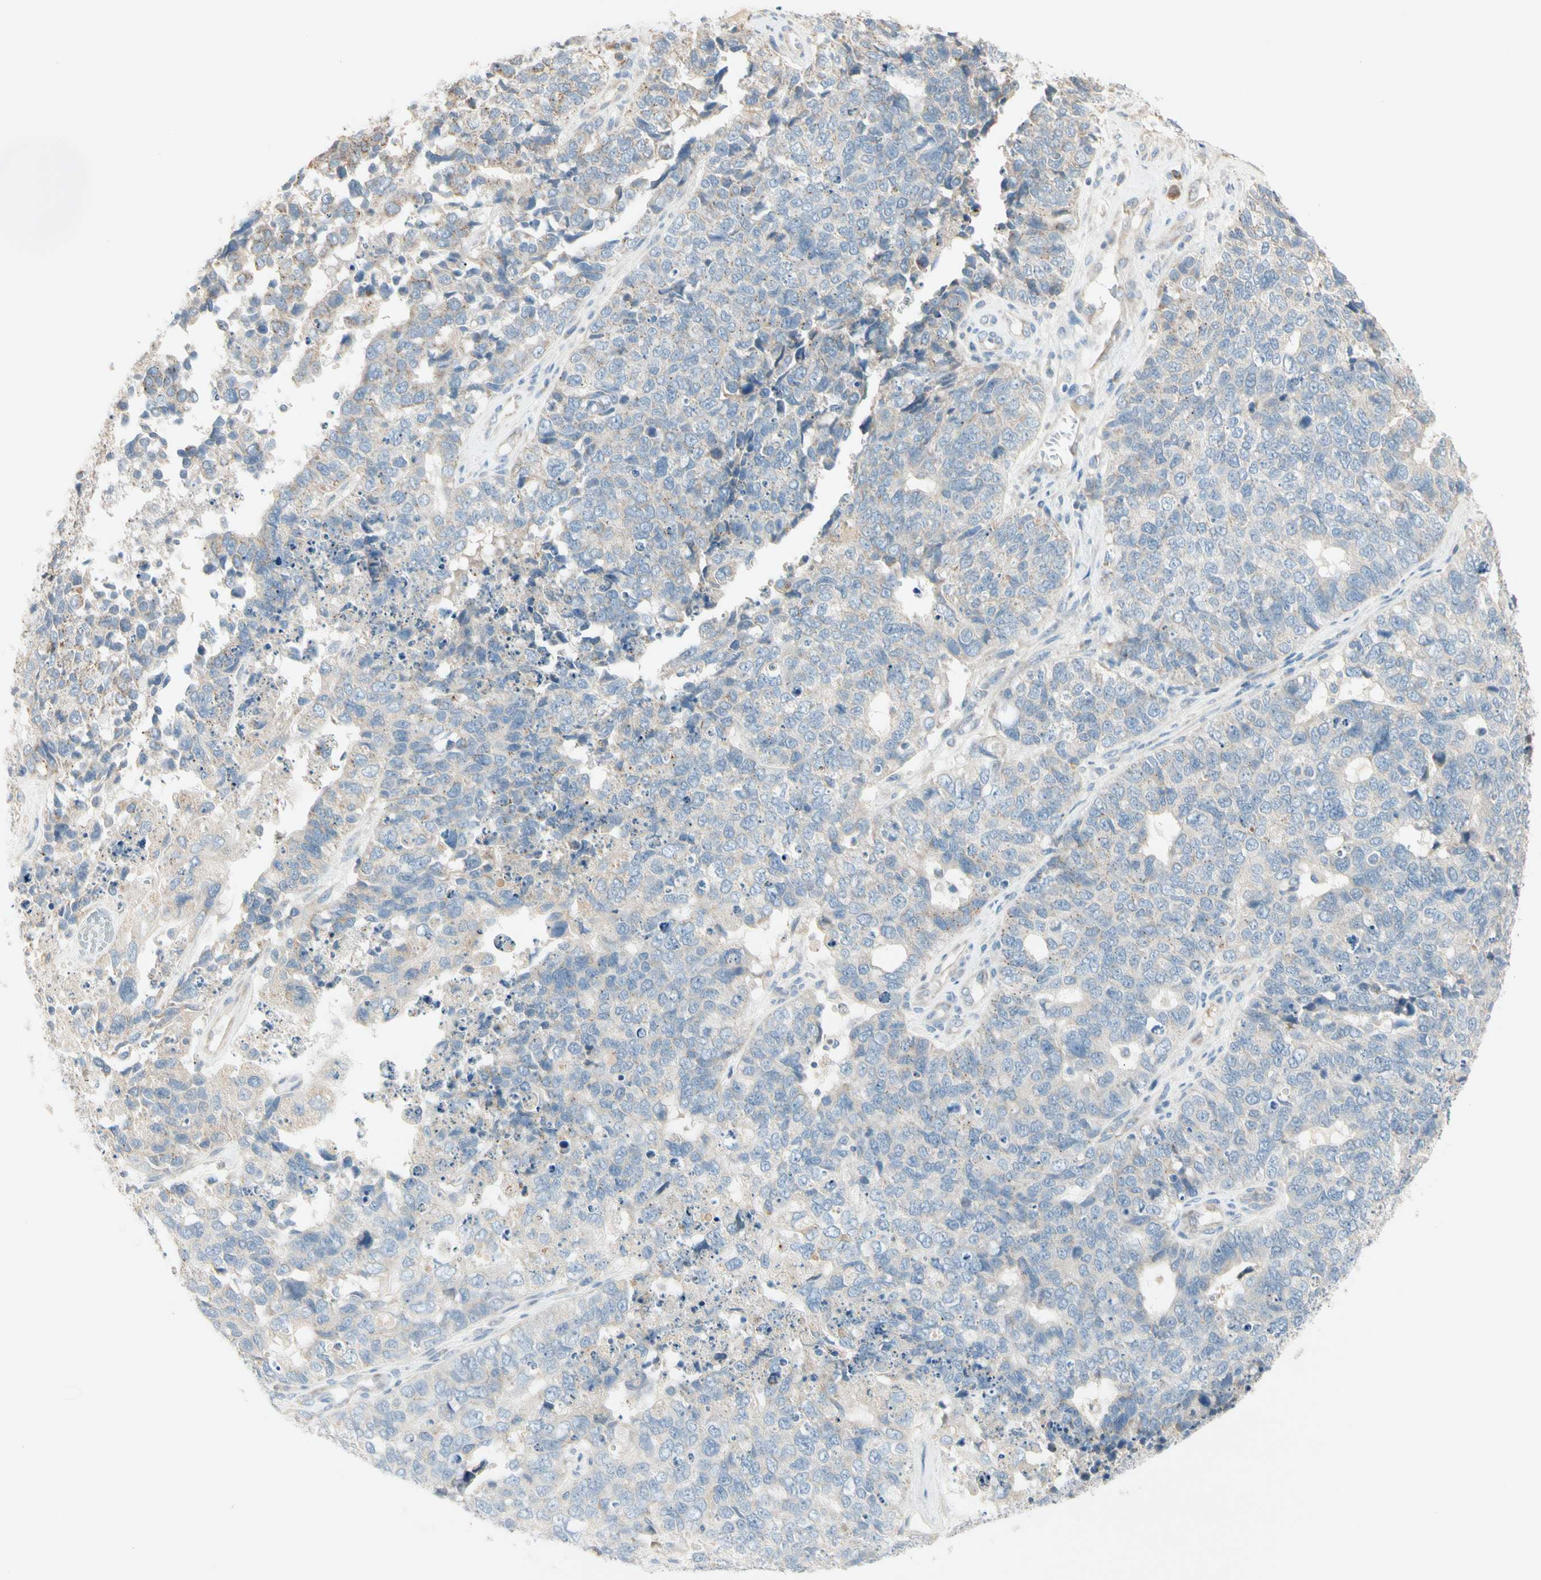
{"staining": {"intensity": "negative", "quantity": "none", "location": "none"}, "tissue": "cervical cancer", "cell_type": "Tumor cells", "image_type": "cancer", "snomed": [{"axis": "morphology", "description": "Squamous cell carcinoma, NOS"}, {"axis": "topography", "description": "Cervix"}], "caption": "High magnification brightfield microscopy of cervical squamous cell carcinoma stained with DAB (brown) and counterstained with hematoxylin (blue): tumor cells show no significant expression.", "gene": "ALDH18A1", "patient": {"sex": "female", "age": 63}}